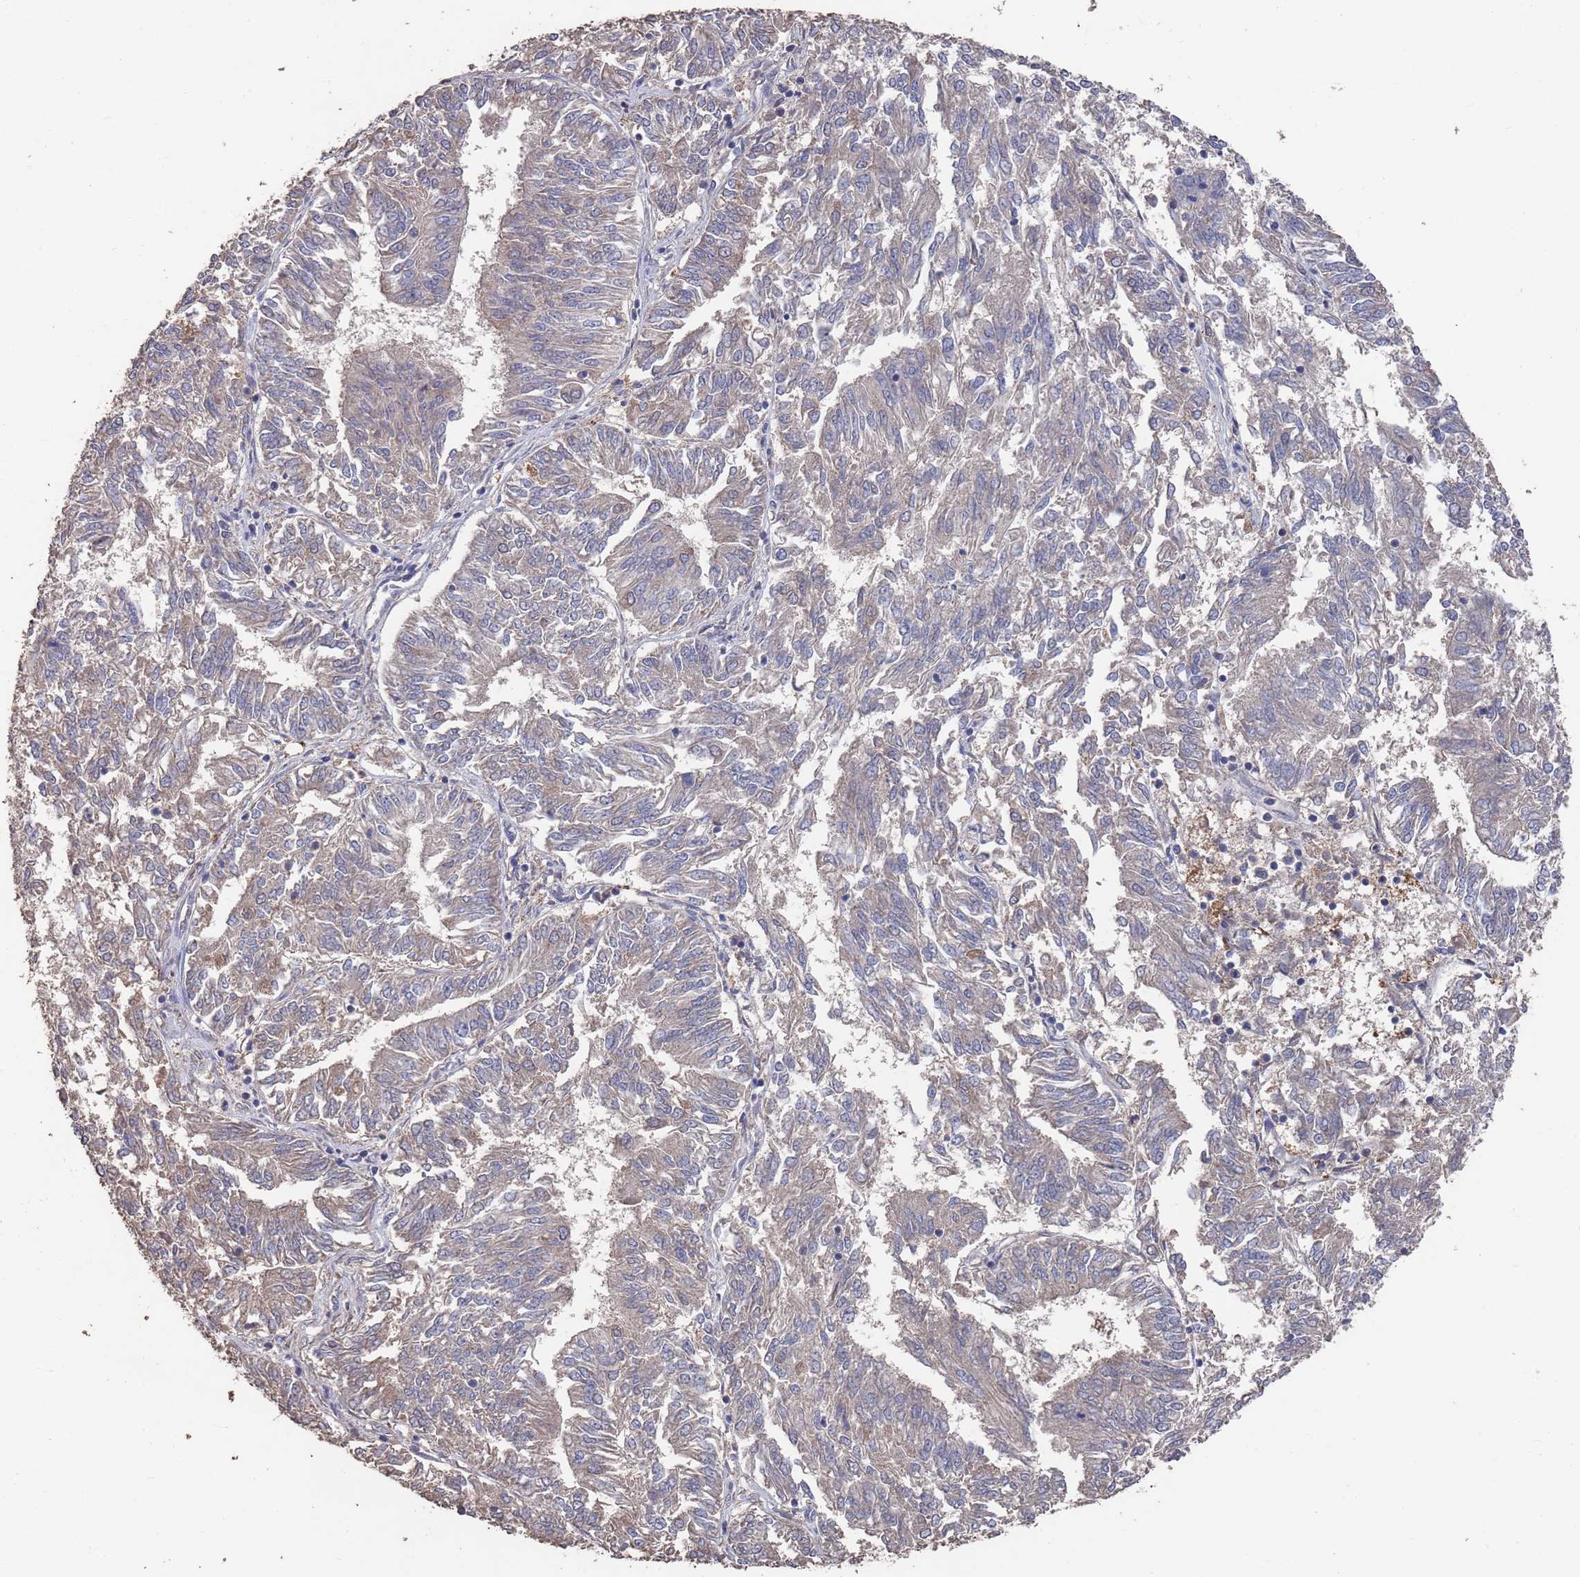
{"staining": {"intensity": "weak", "quantity": ">75%", "location": "cytoplasmic/membranous"}, "tissue": "endometrial cancer", "cell_type": "Tumor cells", "image_type": "cancer", "snomed": [{"axis": "morphology", "description": "Adenocarcinoma, NOS"}, {"axis": "topography", "description": "Endometrium"}], "caption": "An immunohistochemistry (IHC) photomicrograph of tumor tissue is shown. Protein staining in brown highlights weak cytoplasmic/membranous positivity in endometrial cancer within tumor cells.", "gene": "BTBD18", "patient": {"sex": "female", "age": 58}}